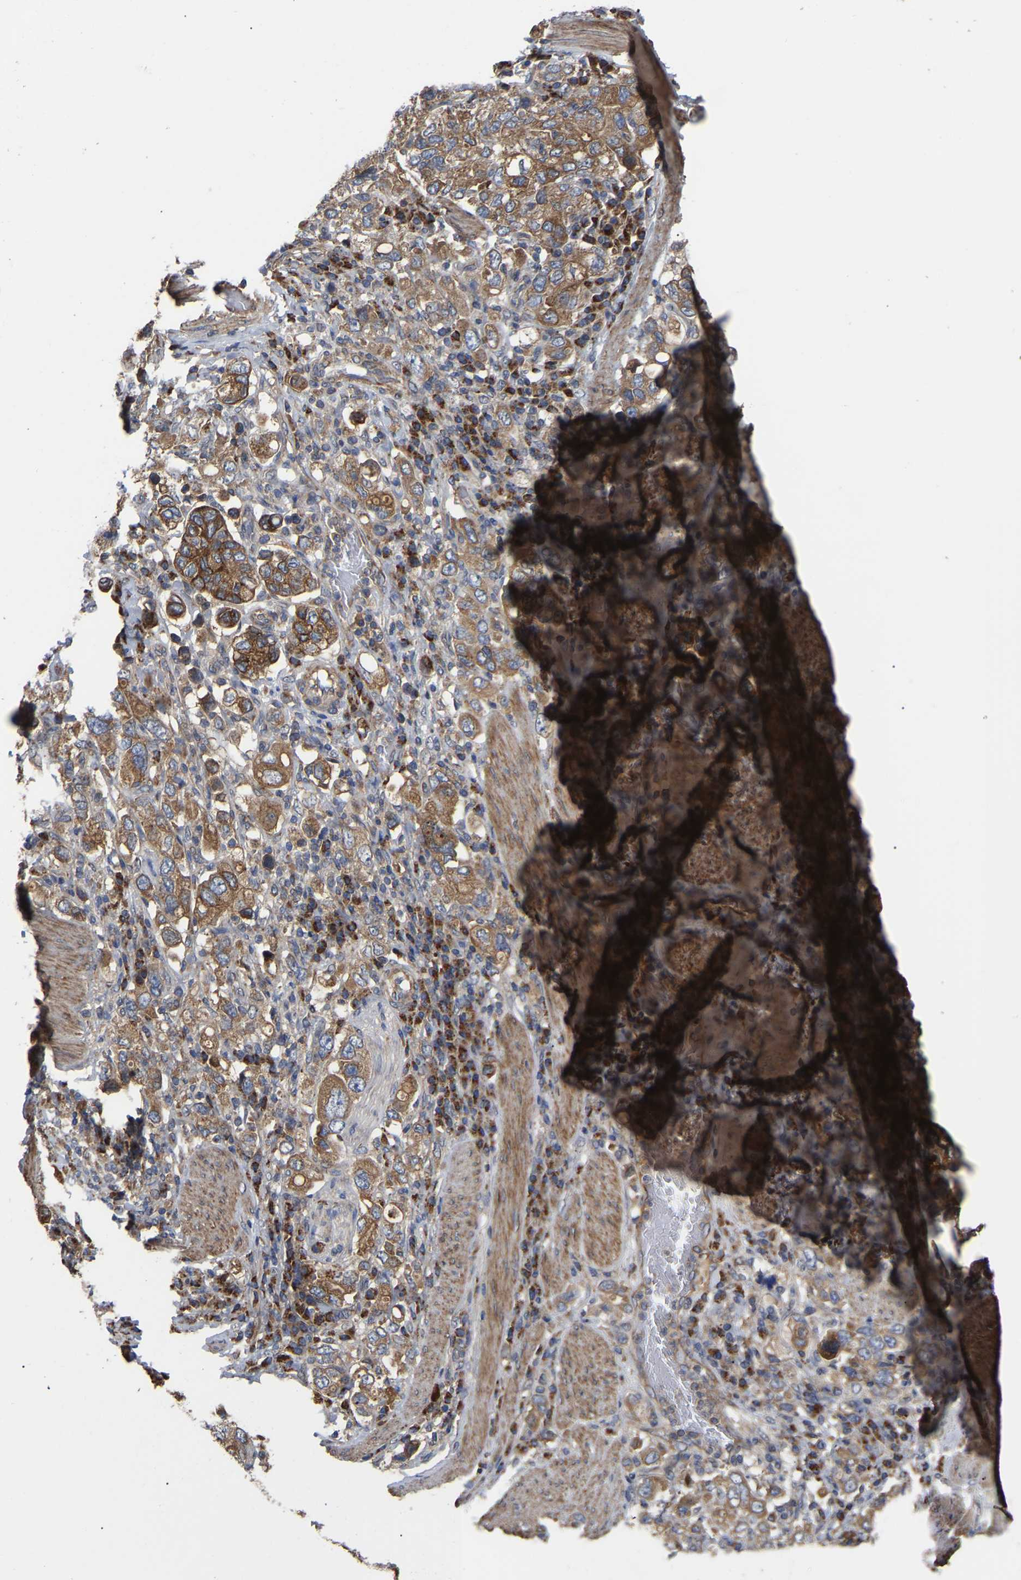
{"staining": {"intensity": "moderate", "quantity": ">75%", "location": "cytoplasmic/membranous"}, "tissue": "stomach cancer", "cell_type": "Tumor cells", "image_type": "cancer", "snomed": [{"axis": "morphology", "description": "Adenocarcinoma, NOS"}, {"axis": "topography", "description": "Stomach, upper"}], "caption": "Immunohistochemistry (DAB) staining of human stomach cancer (adenocarcinoma) demonstrates moderate cytoplasmic/membranous protein positivity in approximately >75% of tumor cells.", "gene": "GCC1", "patient": {"sex": "male", "age": 62}}